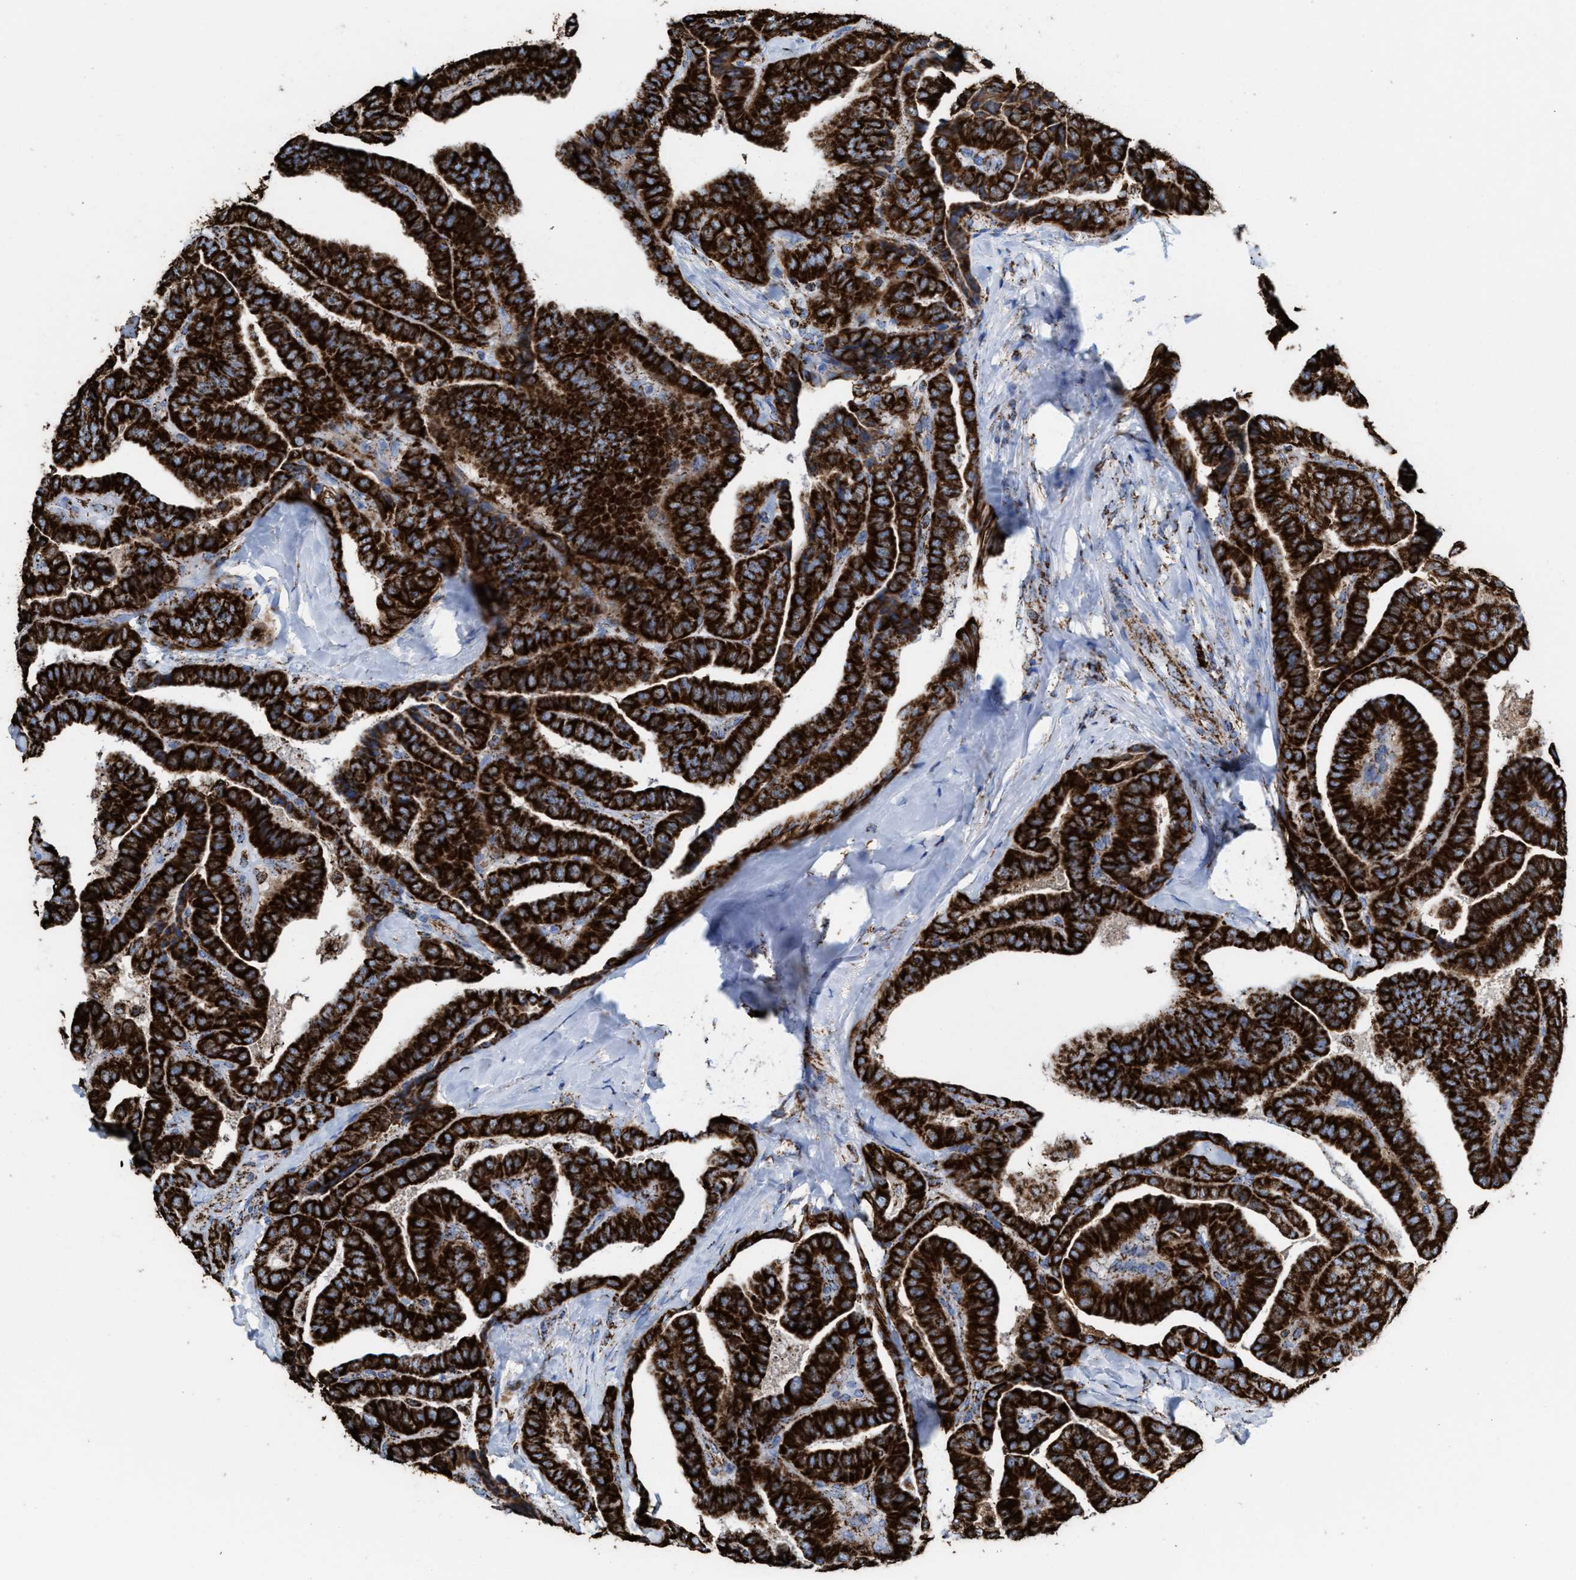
{"staining": {"intensity": "strong", "quantity": ">75%", "location": "cytoplasmic/membranous"}, "tissue": "thyroid cancer", "cell_type": "Tumor cells", "image_type": "cancer", "snomed": [{"axis": "morphology", "description": "Papillary adenocarcinoma, NOS"}, {"axis": "topography", "description": "Thyroid gland"}], "caption": "About >75% of tumor cells in human thyroid cancer show strong cytoplasmic/membranous protein staining as visualized by brown immunohistochemical staining.", "gene": "ECHS1", "patient": {"sex": "male", "age": 77}}